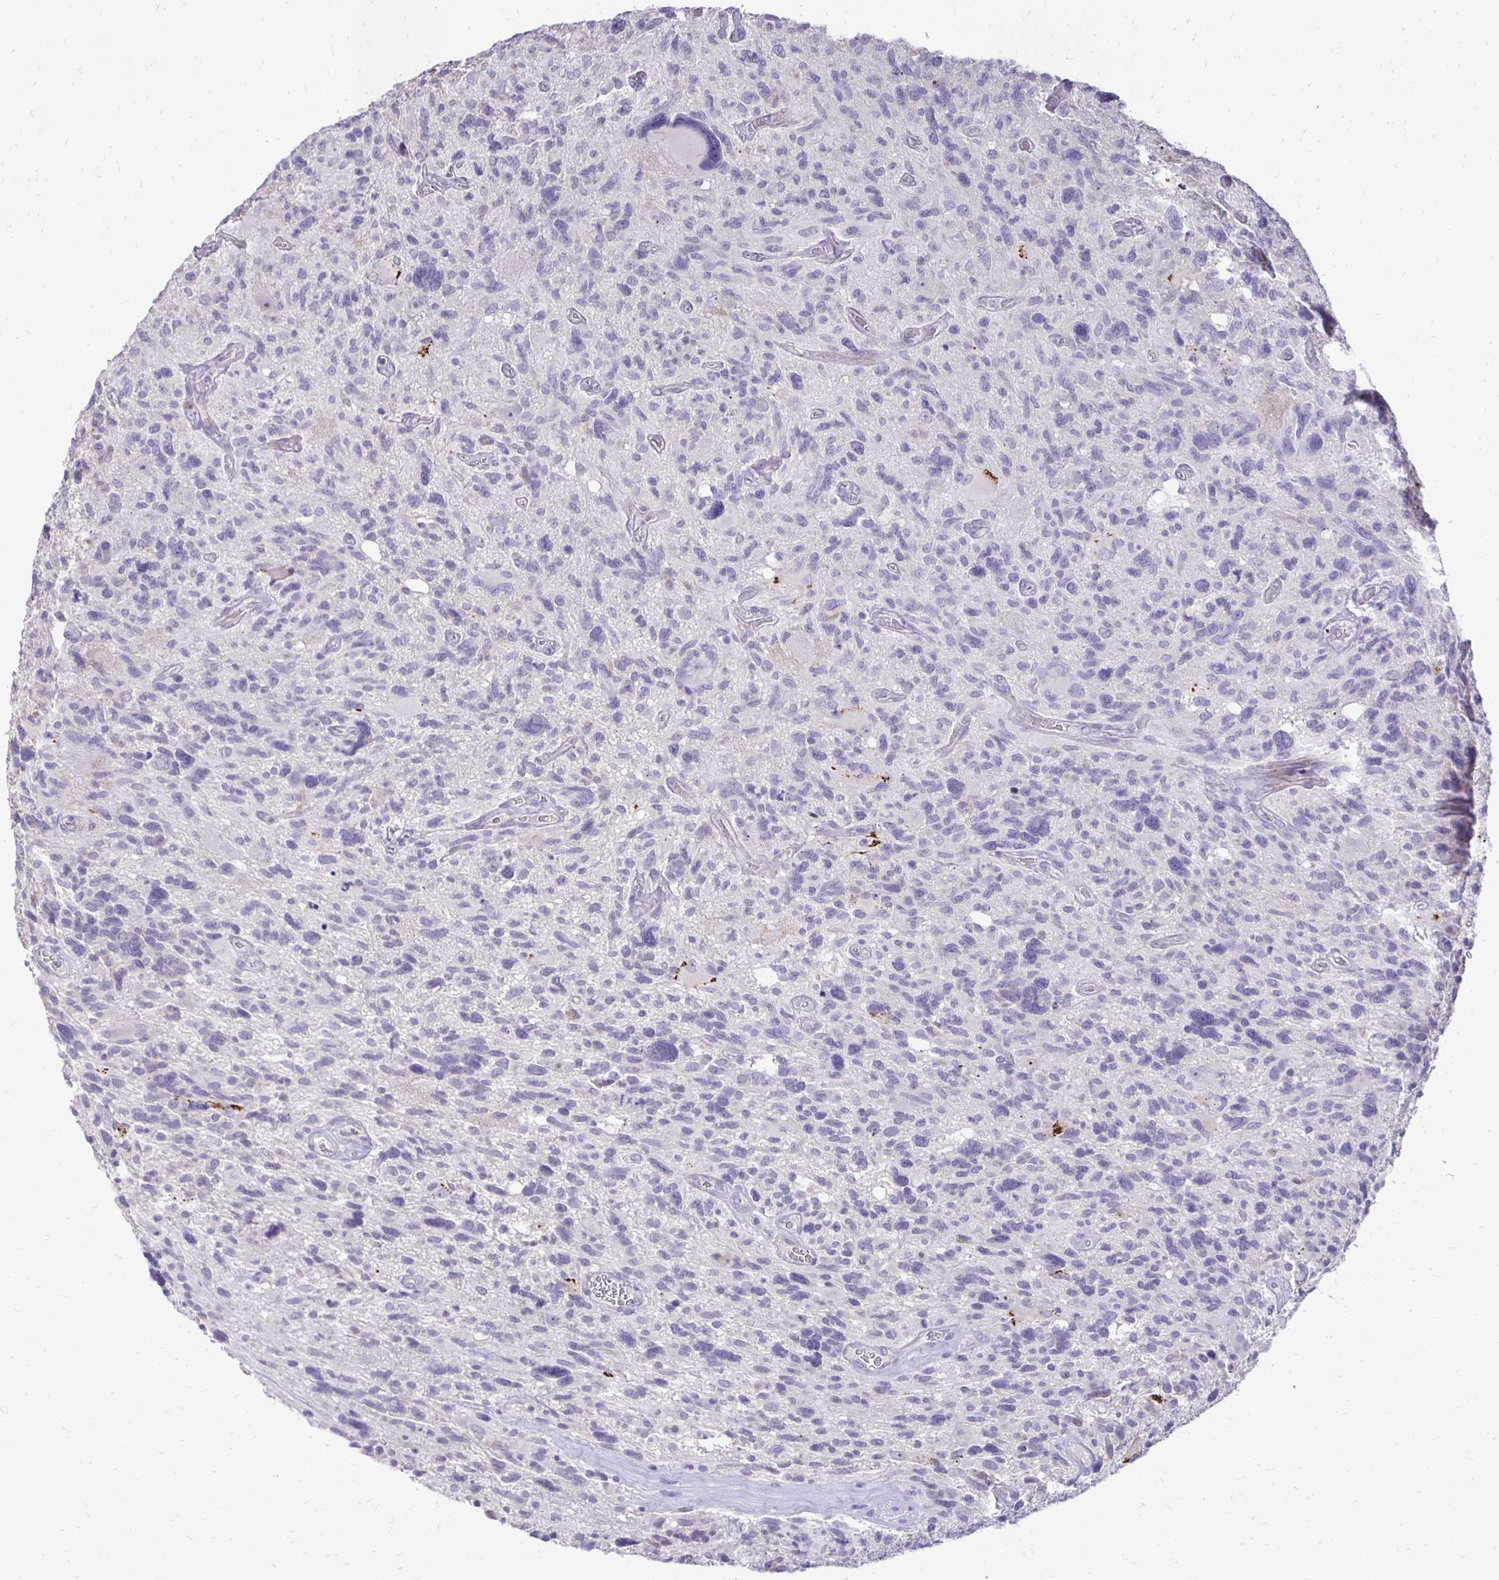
{"staining": {"intensity": "negative", "quantity": "none", "location": "none"}, "tissue": "glioma", "cell_type": "Tumor cells", "image_type": "cancer", "snomed": [{"axis": "morphology", "description": "Glioma, malignant, High grade"}, {"axis": "topography", "description": "Brain"}], "caption": "The immunohistochemistry photomicrograph has no significant expression in tumor cells of glioma tissue. Nuclei are stained in blue.", "gene": "GAS2", "patient": {"sex": "male", "age": 49}}